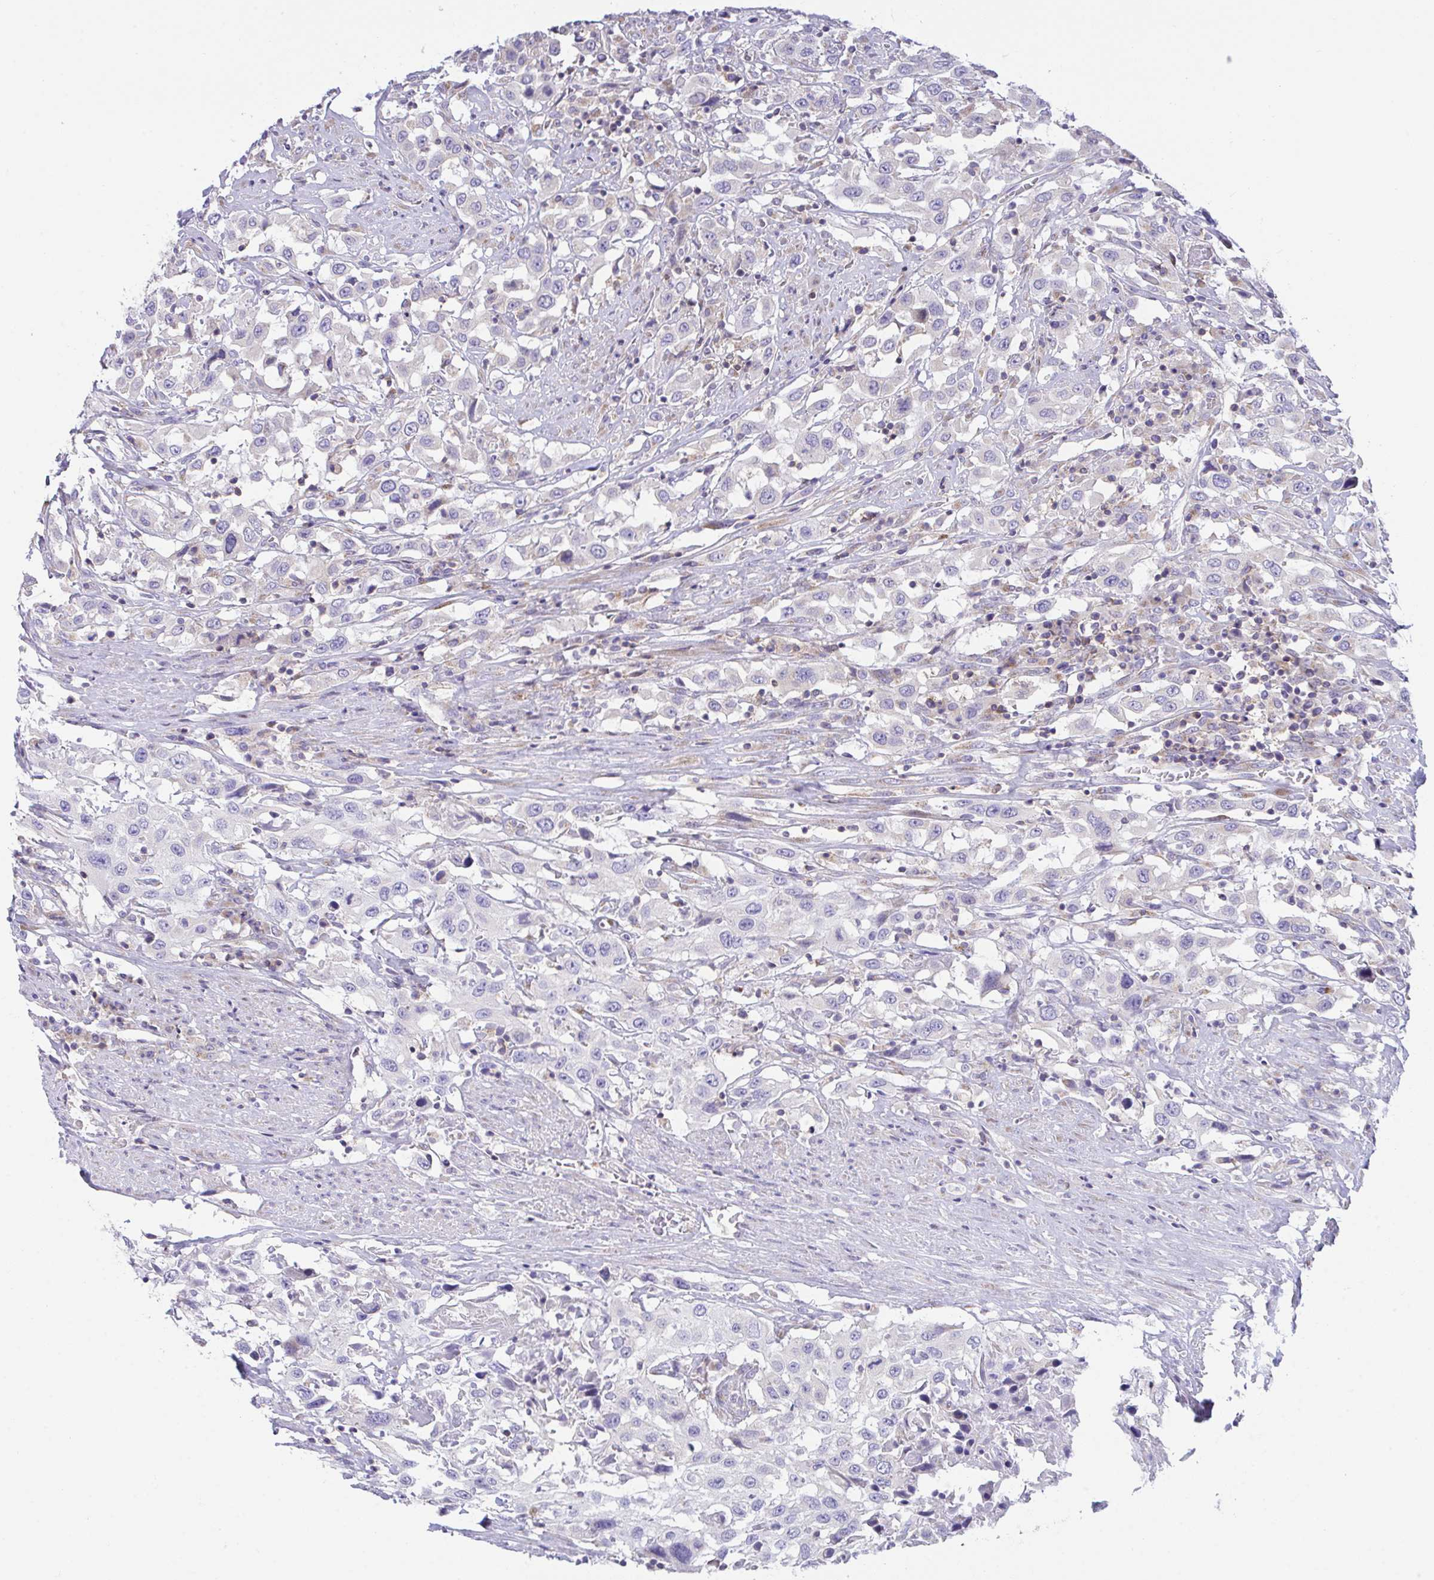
{"staining": {"intensity": "negative", "quantity": "none", "location": "none"}, "tissue": "urothelial cancer", "cell_type": "Tumor cells", "image_type": "cancer", "snomed": [{"axis": "morphology", "description": "Urothelial carcinoma, High grade"}, {"axis": "topography", "description": "Urinary bladder"}], "caption": "Tumor cells show no significant staining in urothelial cancer. (DAB immunohistochemistry with hematoxylin counter stain).", "gene": "MIA3", "patient": {"sex": "male", "age": 61}}